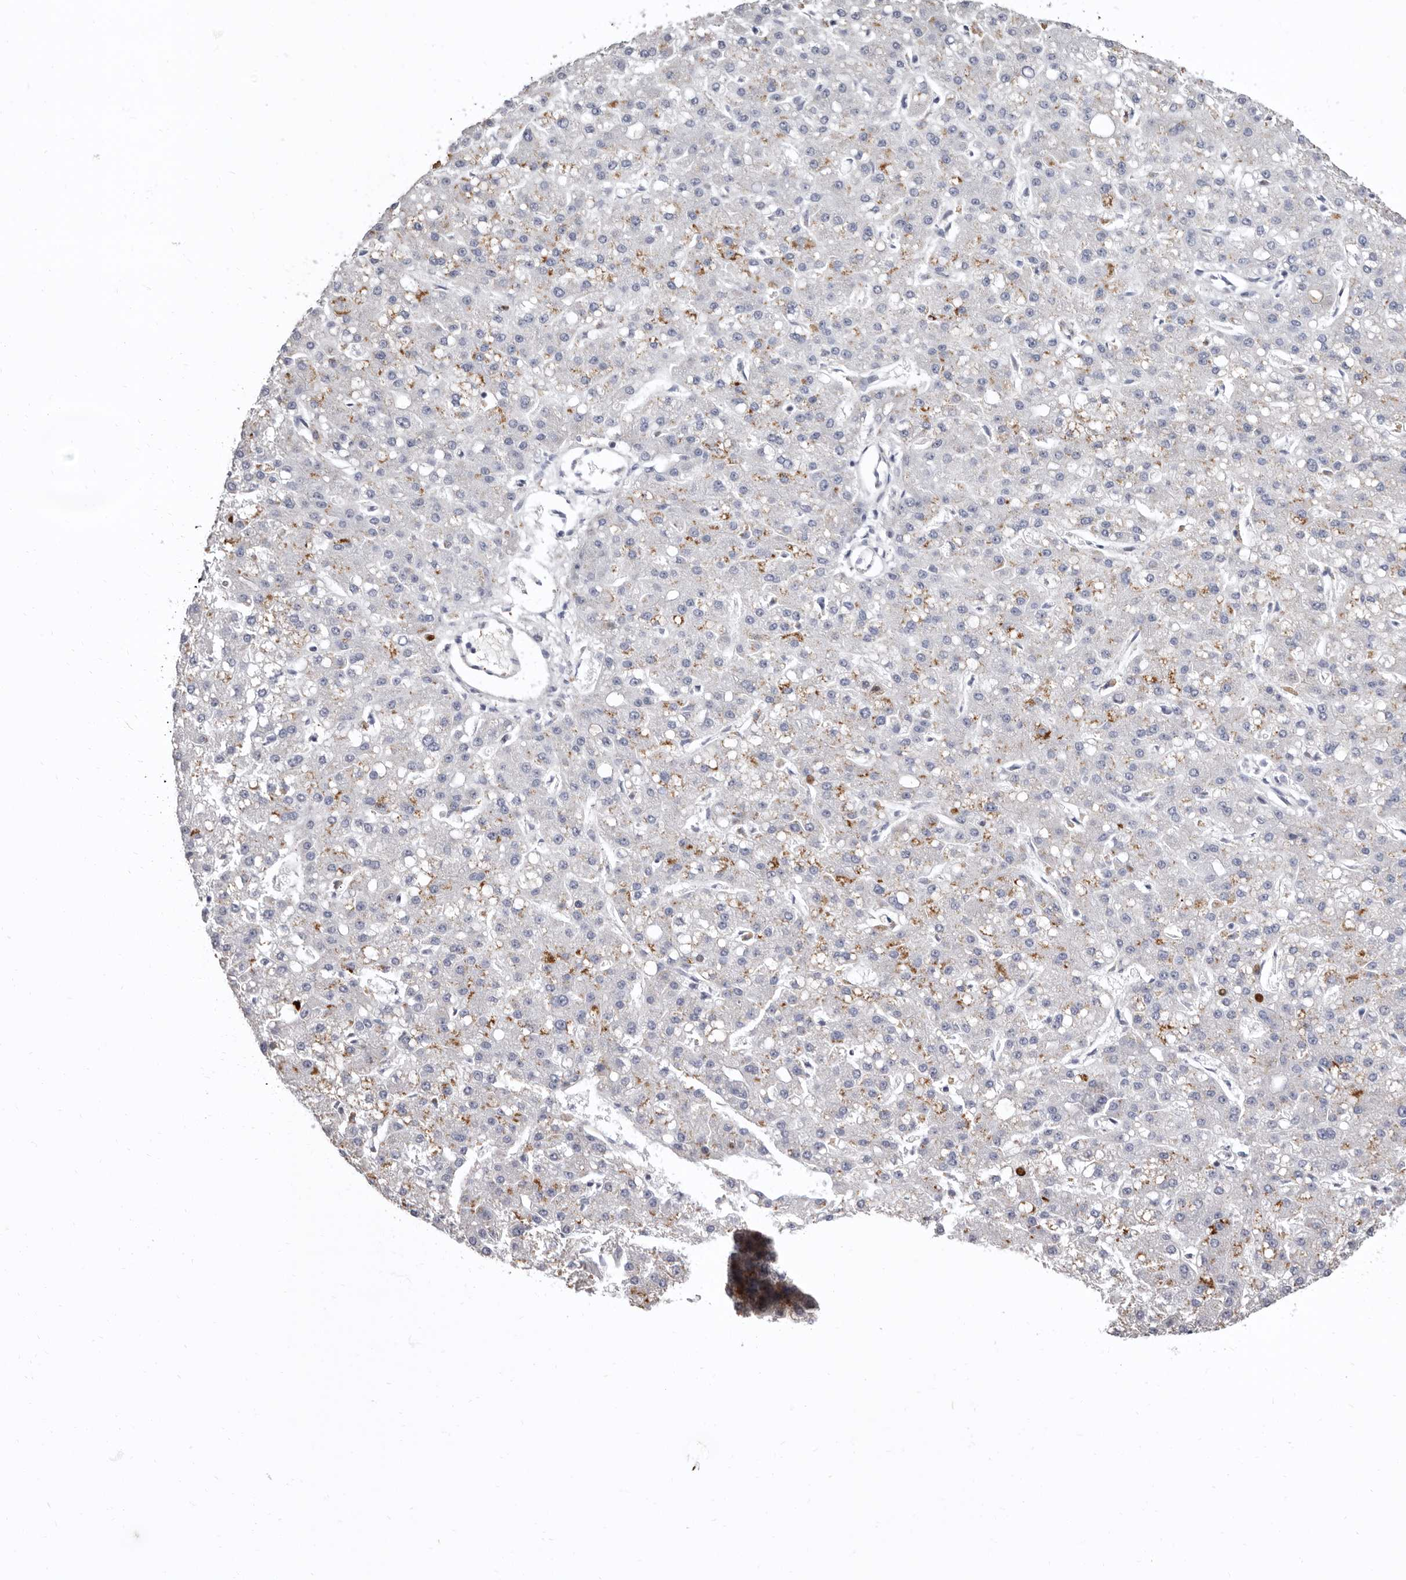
{"staining": {"intensity": "moderate", "quantity": "<25%", "location": "cytoplasmic/membranous"}, "tissue": "liver cancer", "cell_type": "Tumor cells", "image_type": "cancer", "snomed": [{"axis": "morphology", "description": "Carcinoma, Hepatocellular, NOS"}, {"axis": "topography", "description": "Liver"}], "caption": "Liver hepatocellular carcinoma stained for a protein (brown) demonstrates moderate cytoplasmic/membranous positive staining in approximately <25% of tumor cells.", "gene": "AIDA", "patient": {"sex": "male", "age": 67}}